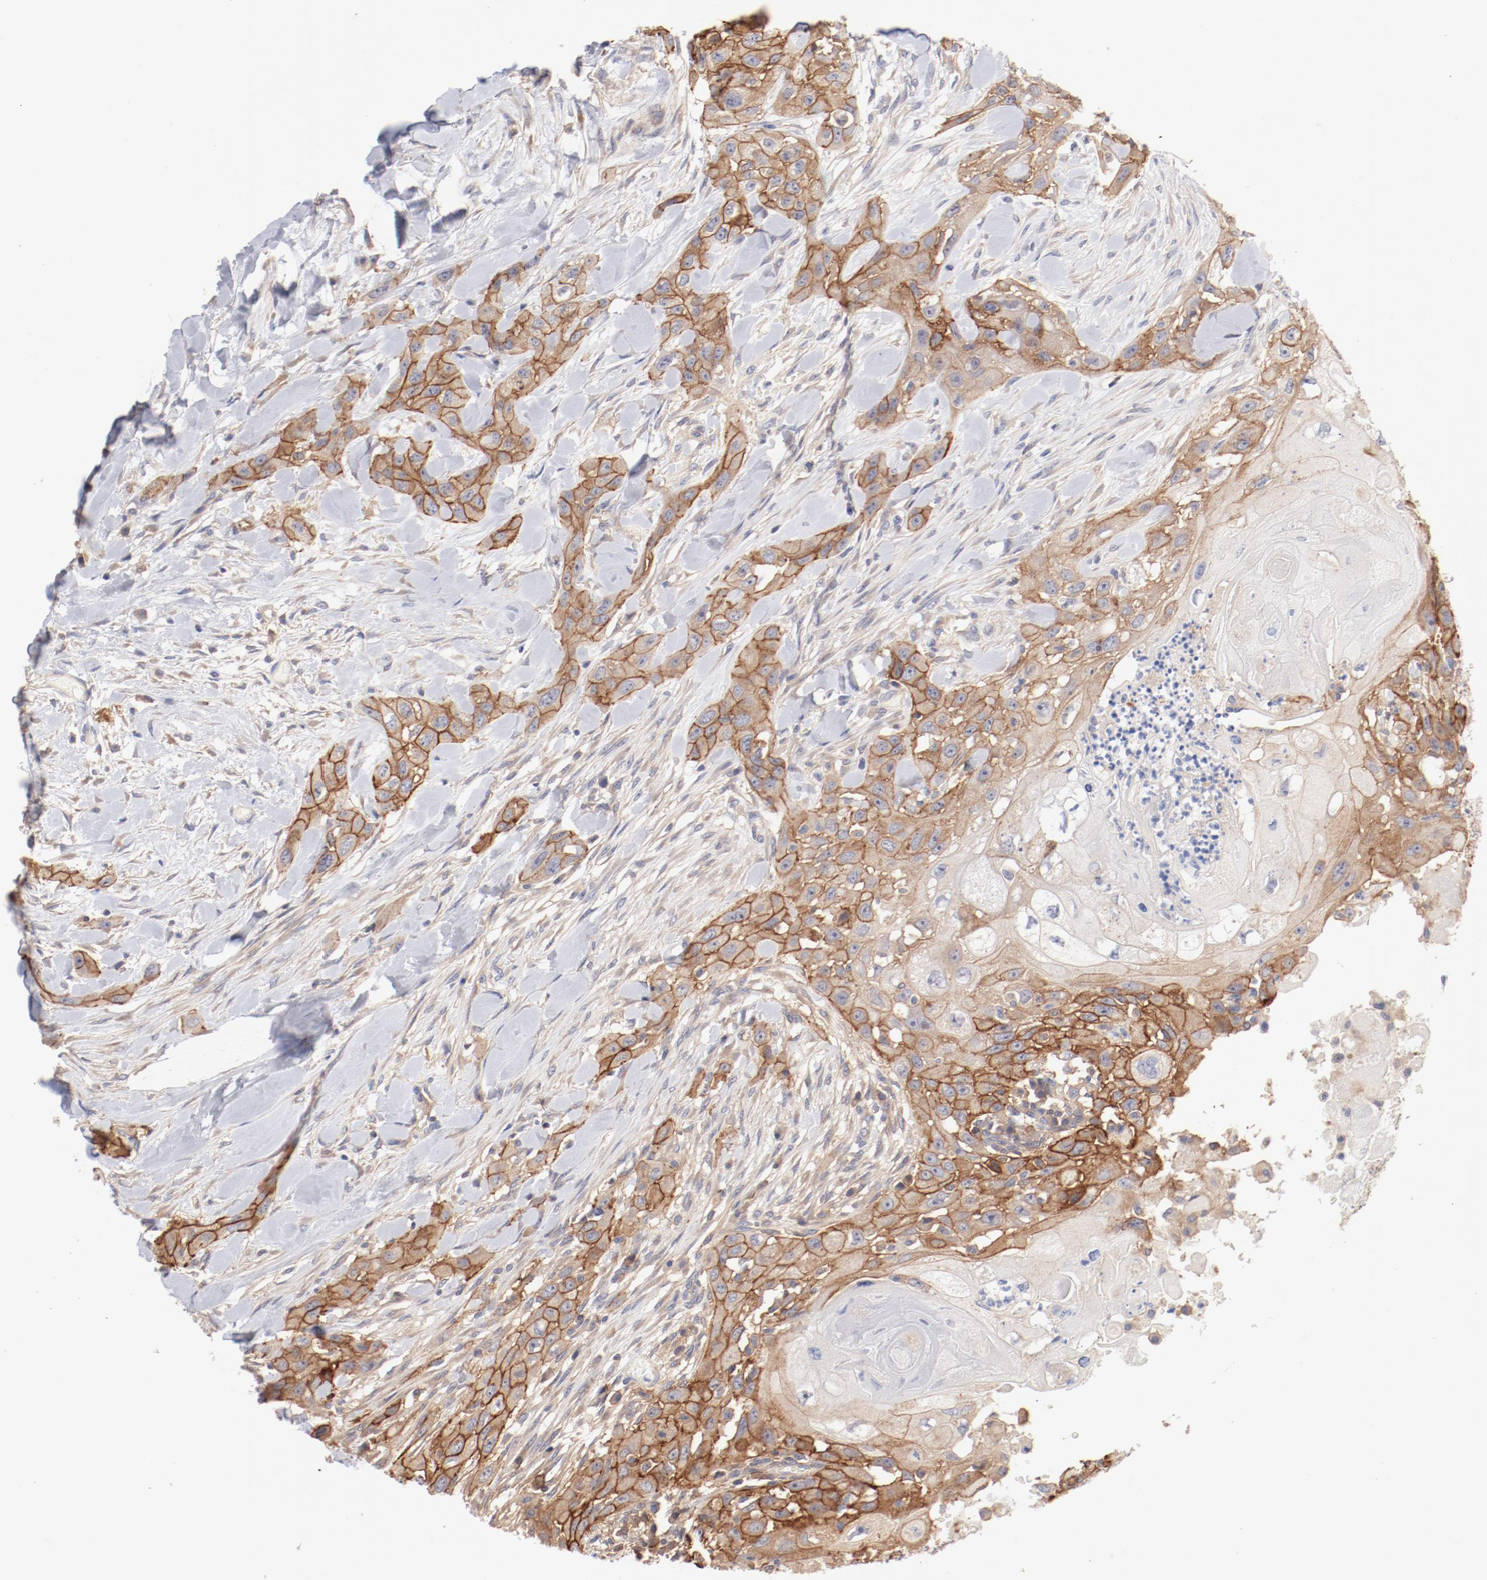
{"staining": {"intensity": "moderate", "quantity": ">75%", "location": "cytoplasmic/membranous"}, "tissue": "head and neck cancer", "cell_type": "Tumor cells", "image_type": "cancer", "snomed": [{"axis": "morphology", "description": "Neoplasm, malignant, NOS"}, {"axis": "topography", "description": "Salivary gland"}, {"axis": "topography", "description": "Head-Neck"}], "caption": "IHC (DAB (3,3'-diaminobenzidine)) staining of human neoplasm (malignant) (head and neck) displays moderate cytoplasmic/membranous protein expression in approximately >75% of tumor cells.", "gene": "SETD3", "patient": {"sex": "male", "age": 43}}